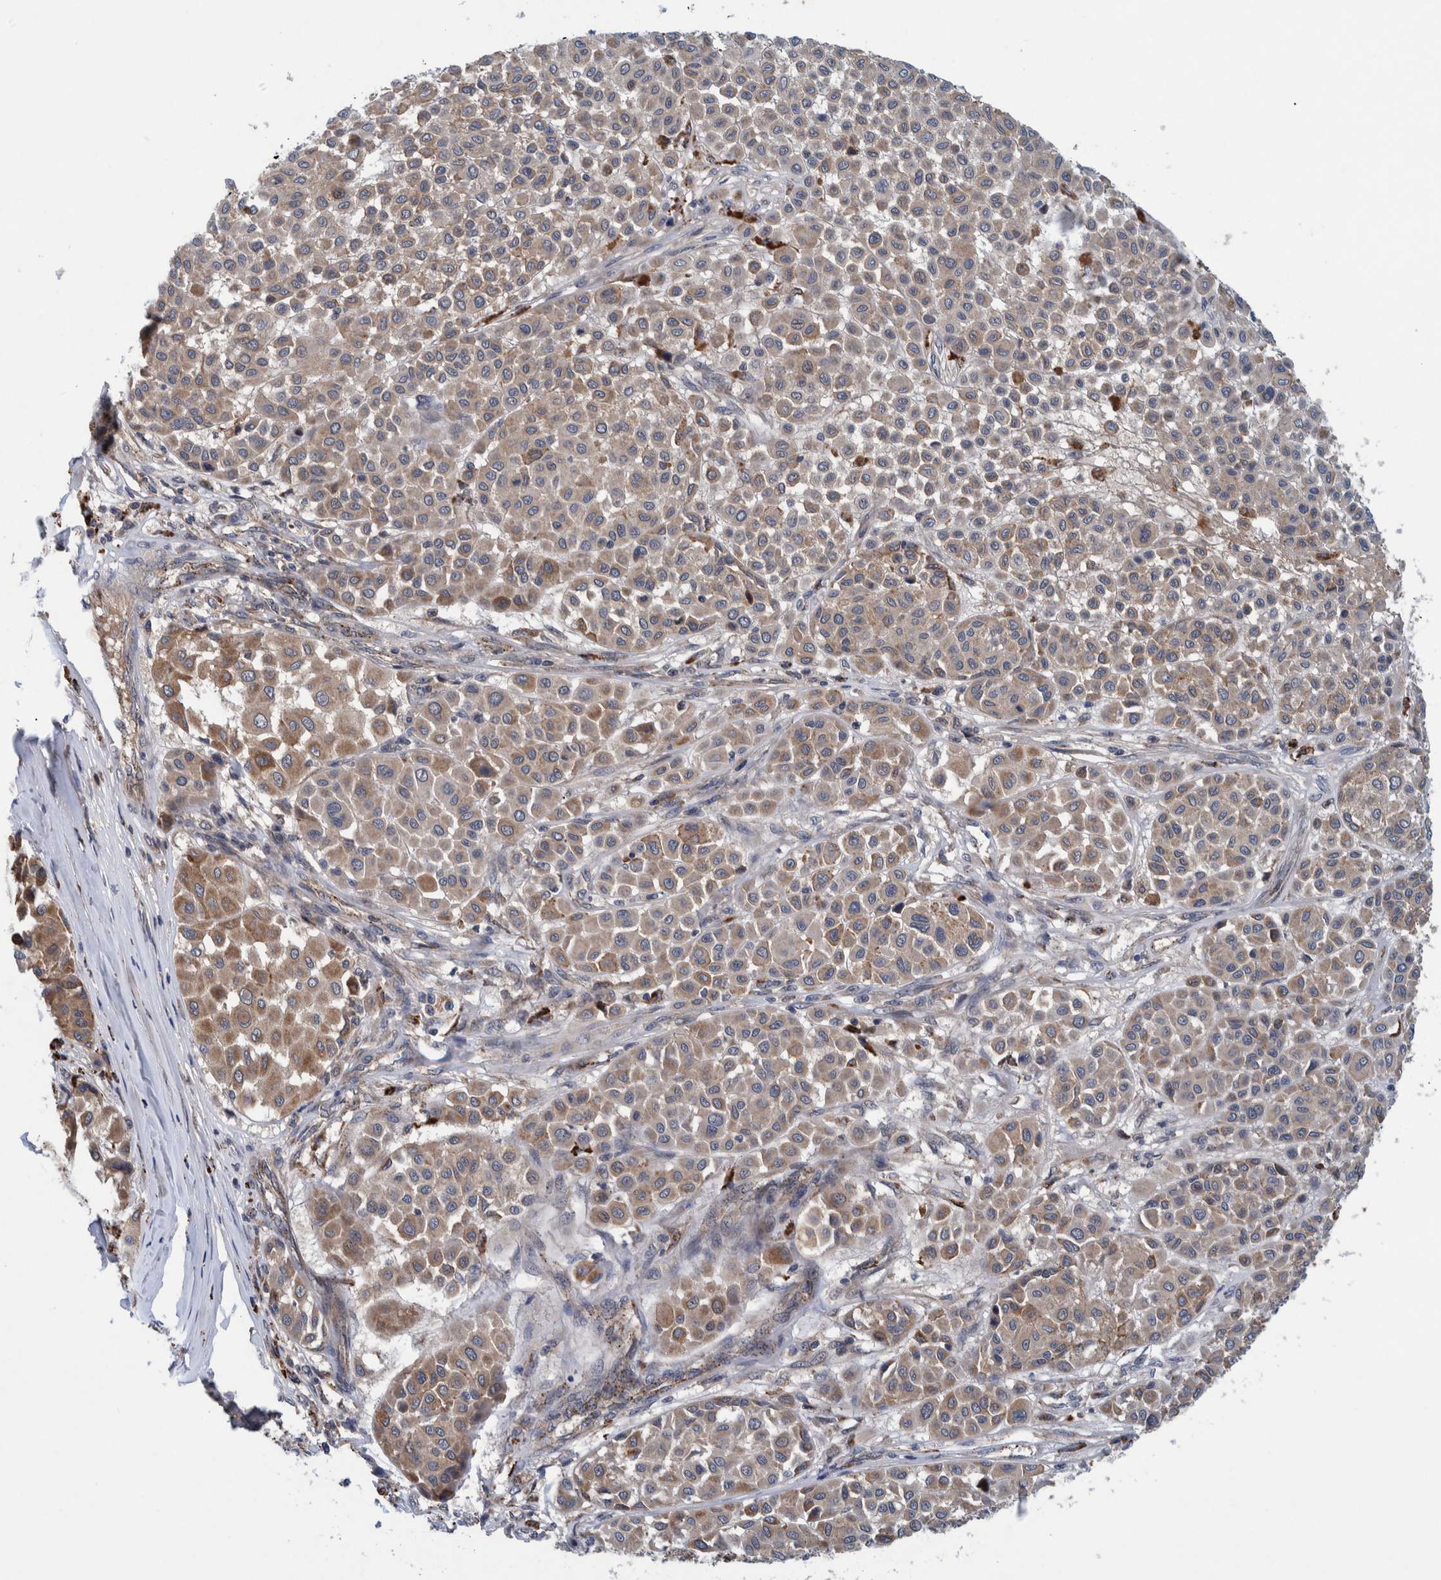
{"staining": {"intensity": "moderate", "quantity": ">75%", "location": "cytoplasmic/membranous"}, "tissue": "melanoma", "cell_type": "Tumor cells", "image_type": "cancer", "snomed": [{"axis": "morphology", "description": "Malignant melanoma, Metastatic site"}, {"axis": "topography", "description": "Soft tissue"}], "caption": "Brown immunohistochemical staining in malignant melanoma (metastatic site) demonstrates moderate cytoplasmic/membranous expression in approximately >75% of tumor cells.", "gene": "ITIH3", "patient": {"sex": "male", "age": 41}}